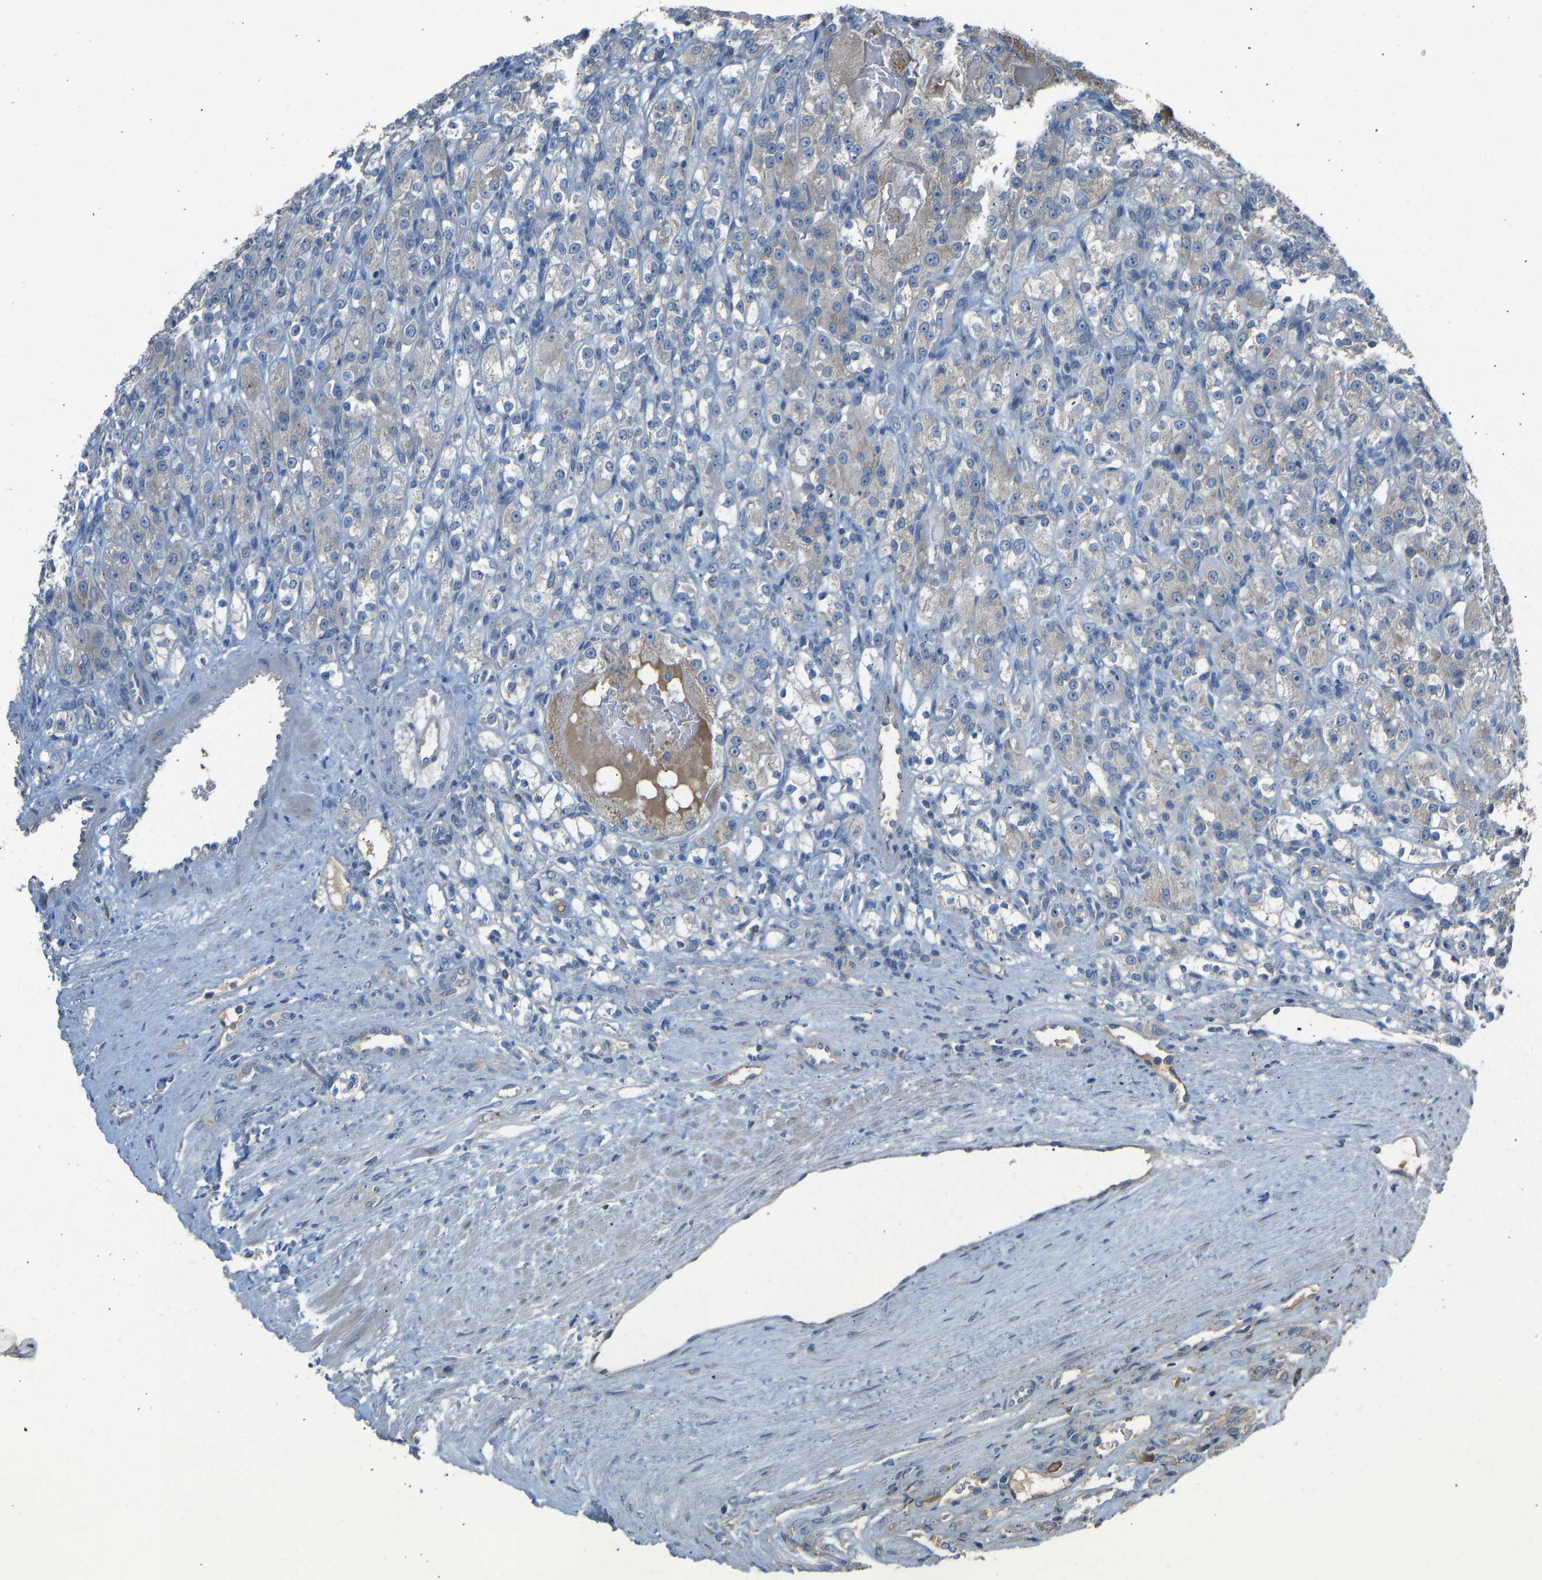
{"staining": {"intensity": "weak", "quantity": "<25%", "location": "cytoplasmic/membranous"}, "tissue": "renal cancer", "cell_type": "Tumor cells", "image_type": "cancer", "snomed": [{"axis": "morphology", "description": "Normal tissue, NOS"}, {"axis": "morphology", "description": "Adenocarcinoma, NOS"}, {"axis": "topography", "description": "Kidney"}], "caption": "The image shows no significant positivity in tumor cells of adenocarcinoma (renal). (DAB (3,3'-diaminobenzidine) IHC, high magnification).", "gene": "TGFBR3", "patient": {"sex": "male", "age": 61}}